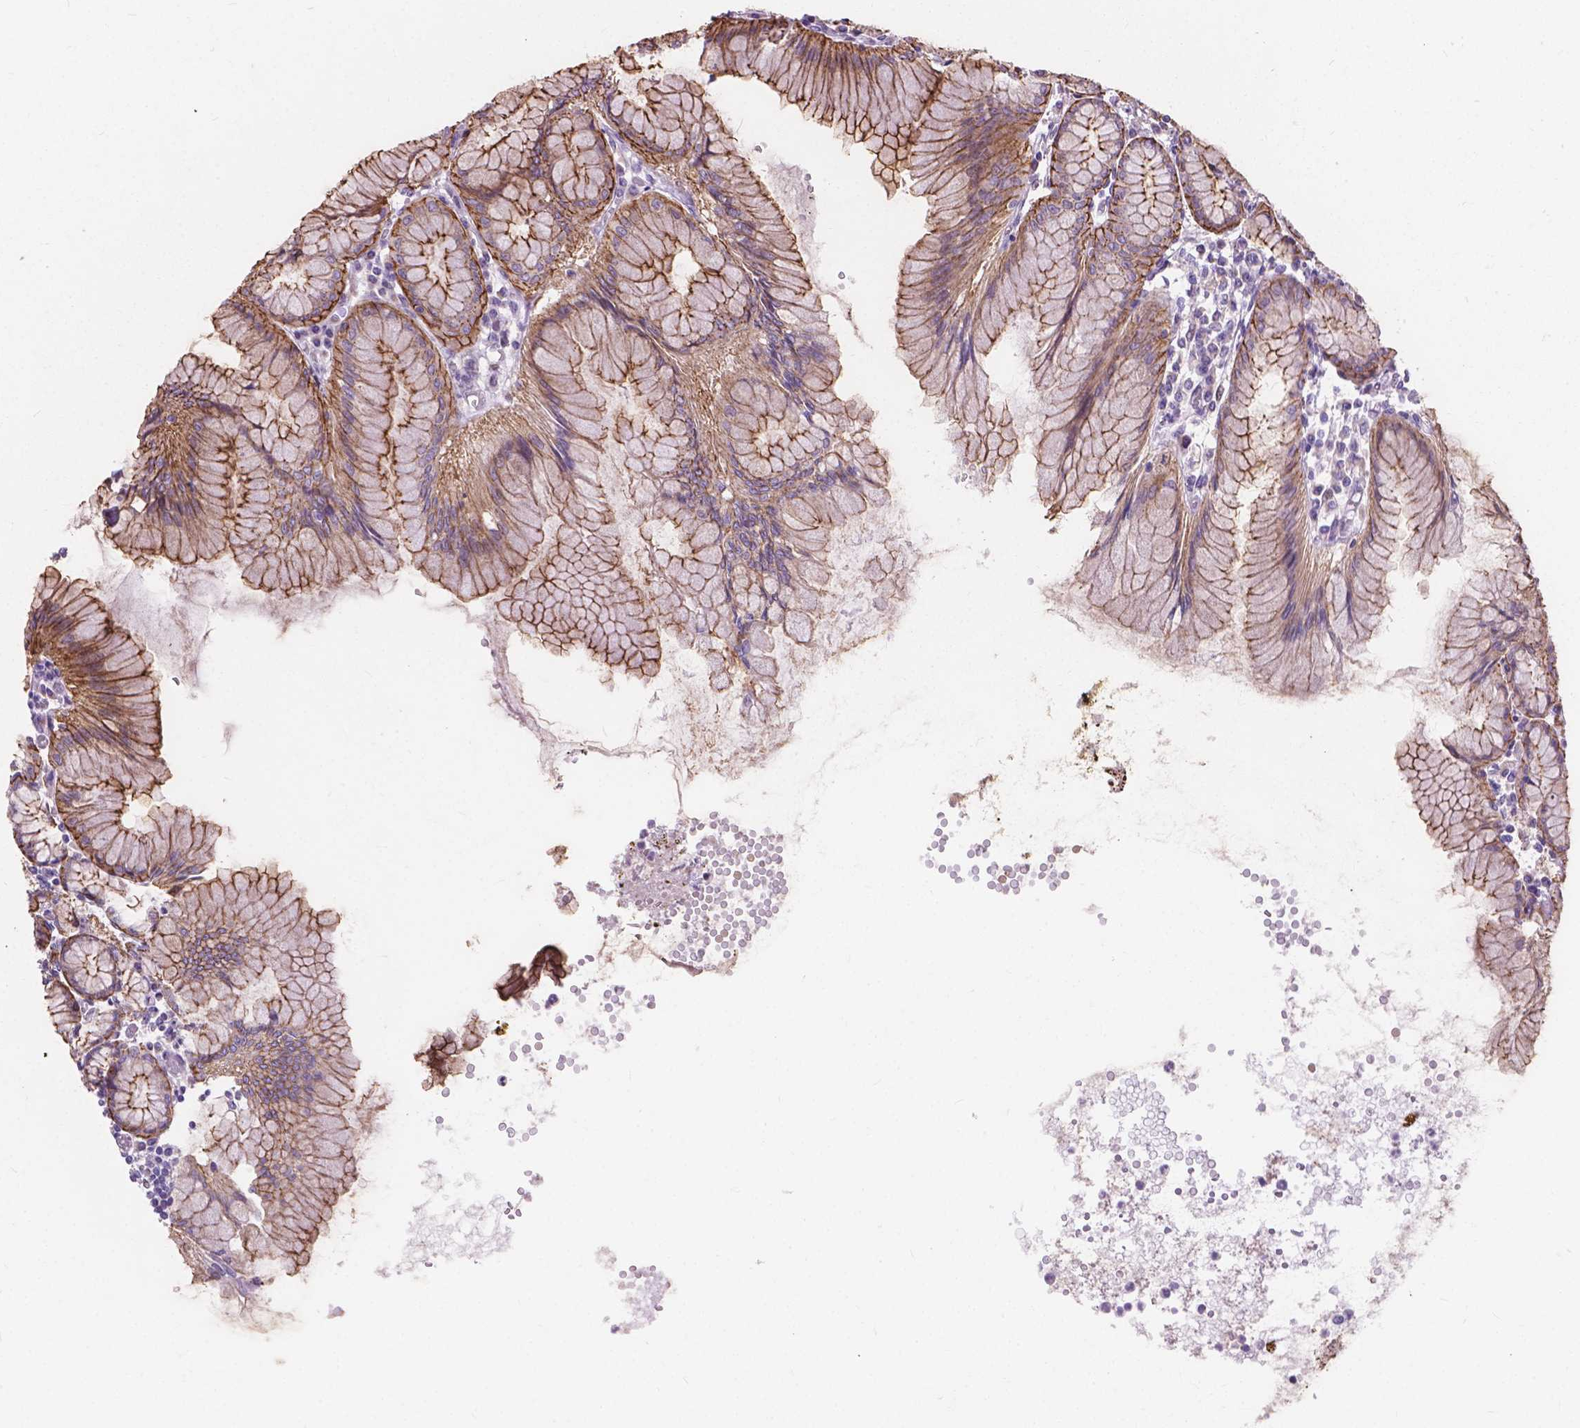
{"staining": {"intensity": "moderate", "quantity": "25%-75%", "location": "cytoplasmic/membranous"}, "tissue": "stomach", "cell_type": "Glandular cells", "image_type": "normal", "snomed": [{"axis": "morphology", "description": "Normal tissue, NOS"}, {"axis": "topography", "description": "Stomach"}], "caption": "This photomicrograph demonstrates unremarkable stomach stained with IHC to label a protein in brown. The cytoplasmic/membranous of glandular cells show moderate positivity for the protein. Nuclei are counter-stained blue.", "gene": "MYH14", "patient": {"sex": "female", "age": 57}}